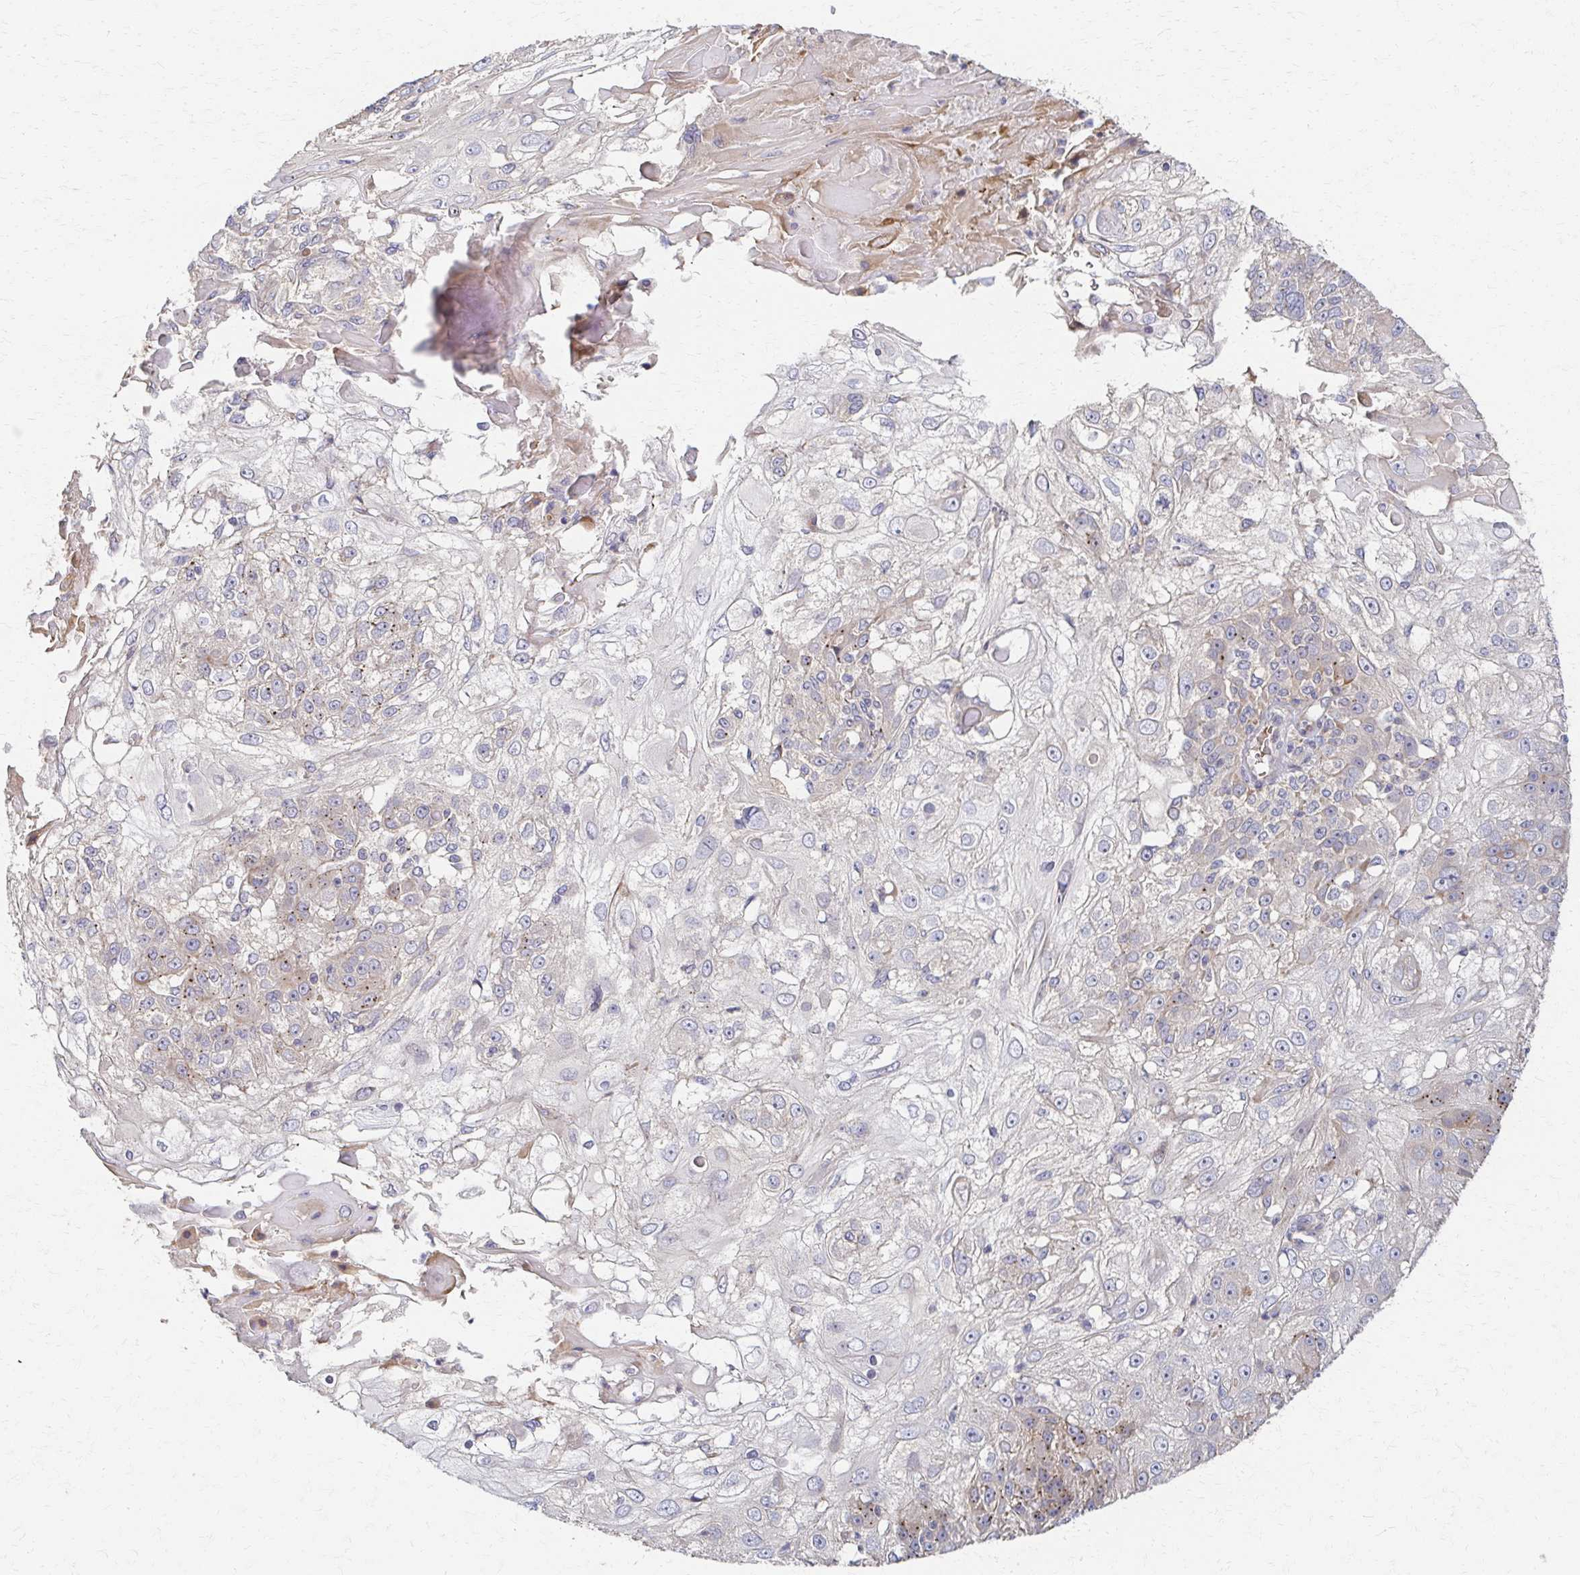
{"staining": {"intensity": "weak", "quantity": "25%-75%", "location": "cytoplasmic/membranous"}, "tissue": "skin cancer", "cell_type": "Tumor cells", "image_type": "cancer", "snomed": [{"axis": "morphology", "description": "Normal tissue, NOS"}, {"axis": "morphology", "description": "Squamous cell carcinoma, NOS"}, {"axis": "topography", "description": "Skin"}], "caption": "Immunohistochemistry (DAB) staining of human skin cancer displays weak cytoplasmic/membranous protein positivity in about 25%-75% of tumor cells.", "gene": "SKA2", "patient": {"sex": "female", "age": 83}}